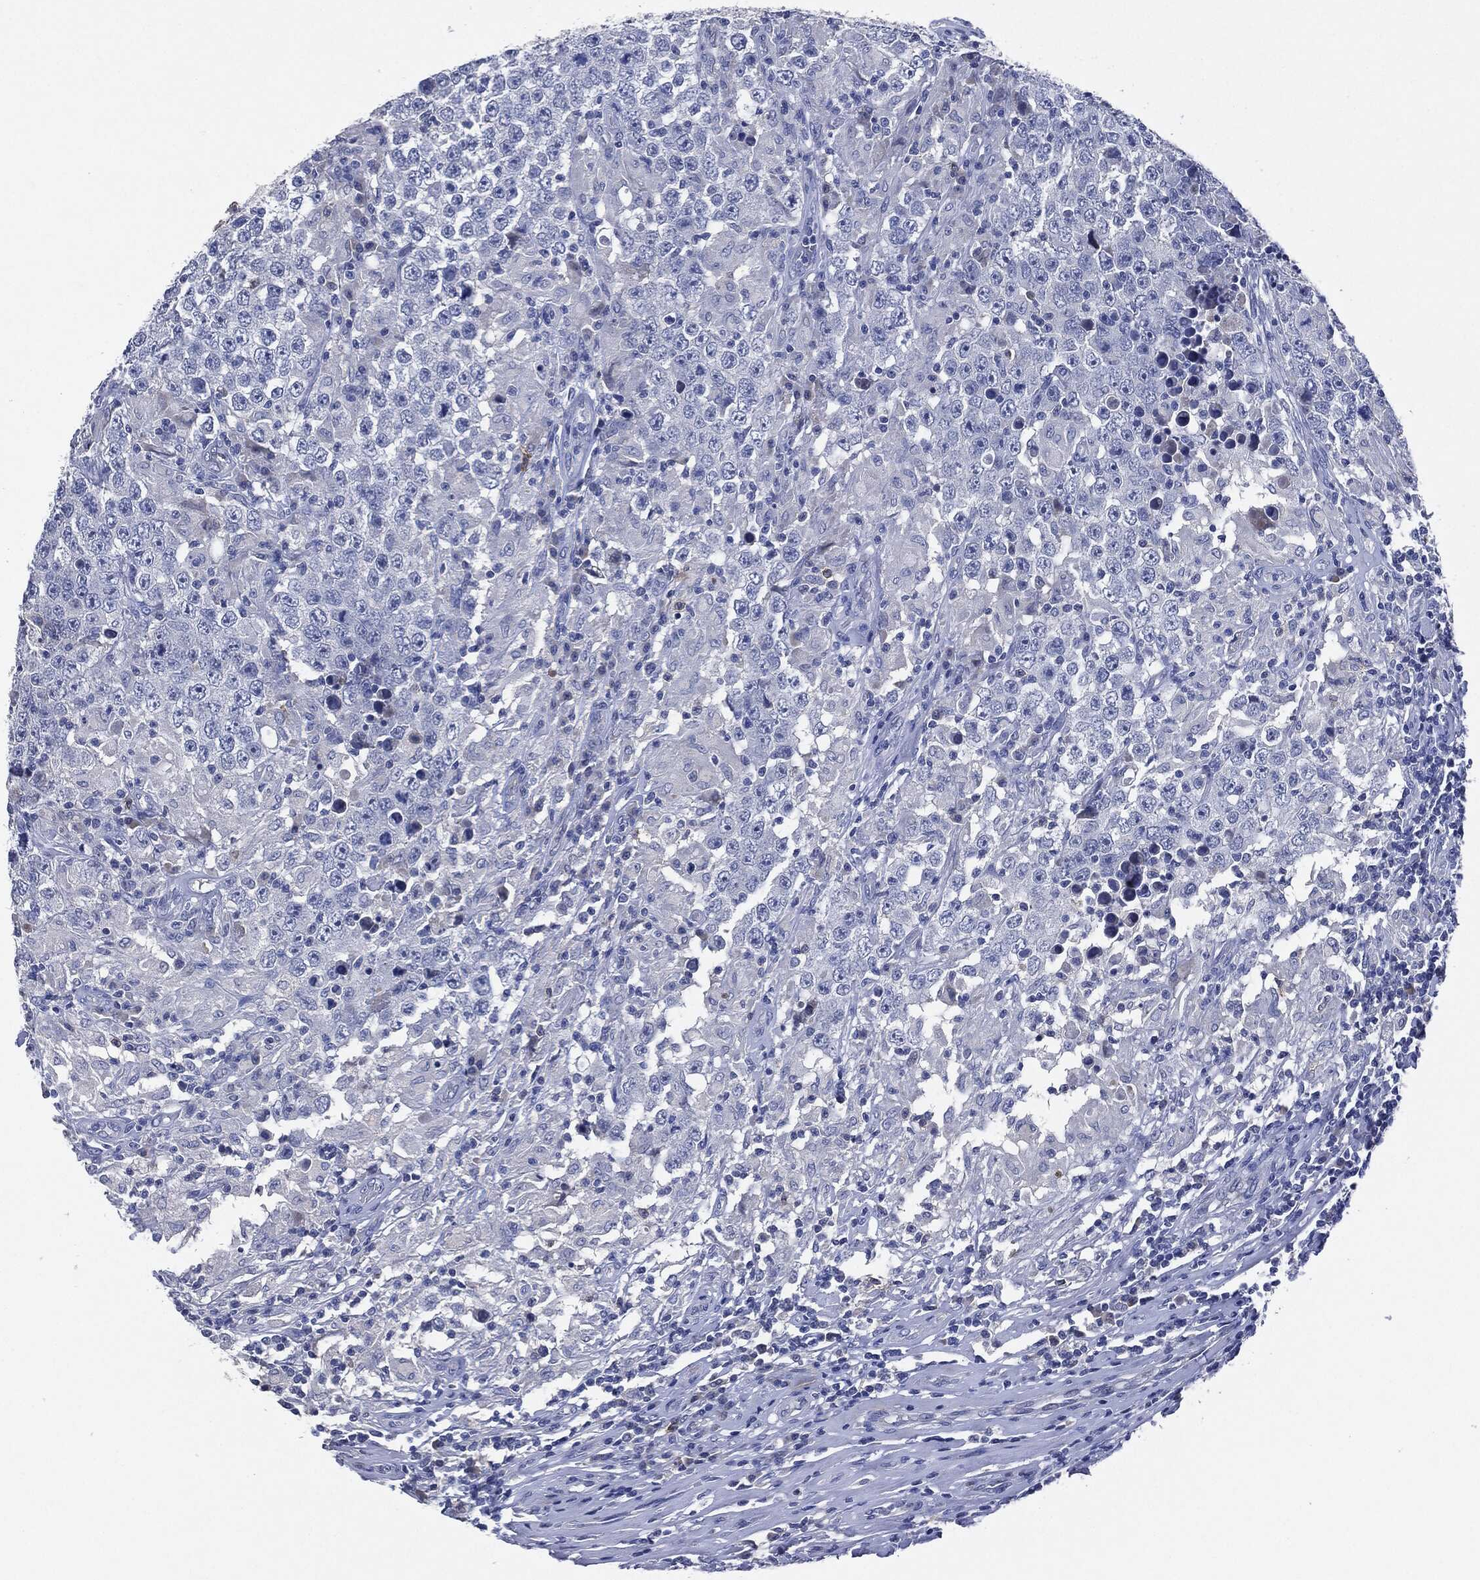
{"staining": {"intensity": "negative", "quantity": "none", "location": "none"}, "tissue": "testis cancer", "cell_type": "Tumor cells", "image_type": "cancer", "snomed": [{"axis": "morphology", "description": "Seminoma, NOS"}, {"axis": "morphology", "description": "Carcinoma, Embryonal, NOS"}, {"axis": "topography", "description": "Testis"}], "caption": "A photomicrograph of human testis seminoma is negative for staining in tumor cells. (IHC, brightfield microscopy, high magnification).", "gene": "NTRK1", "patient": {"sex": "male", "age": 41}}